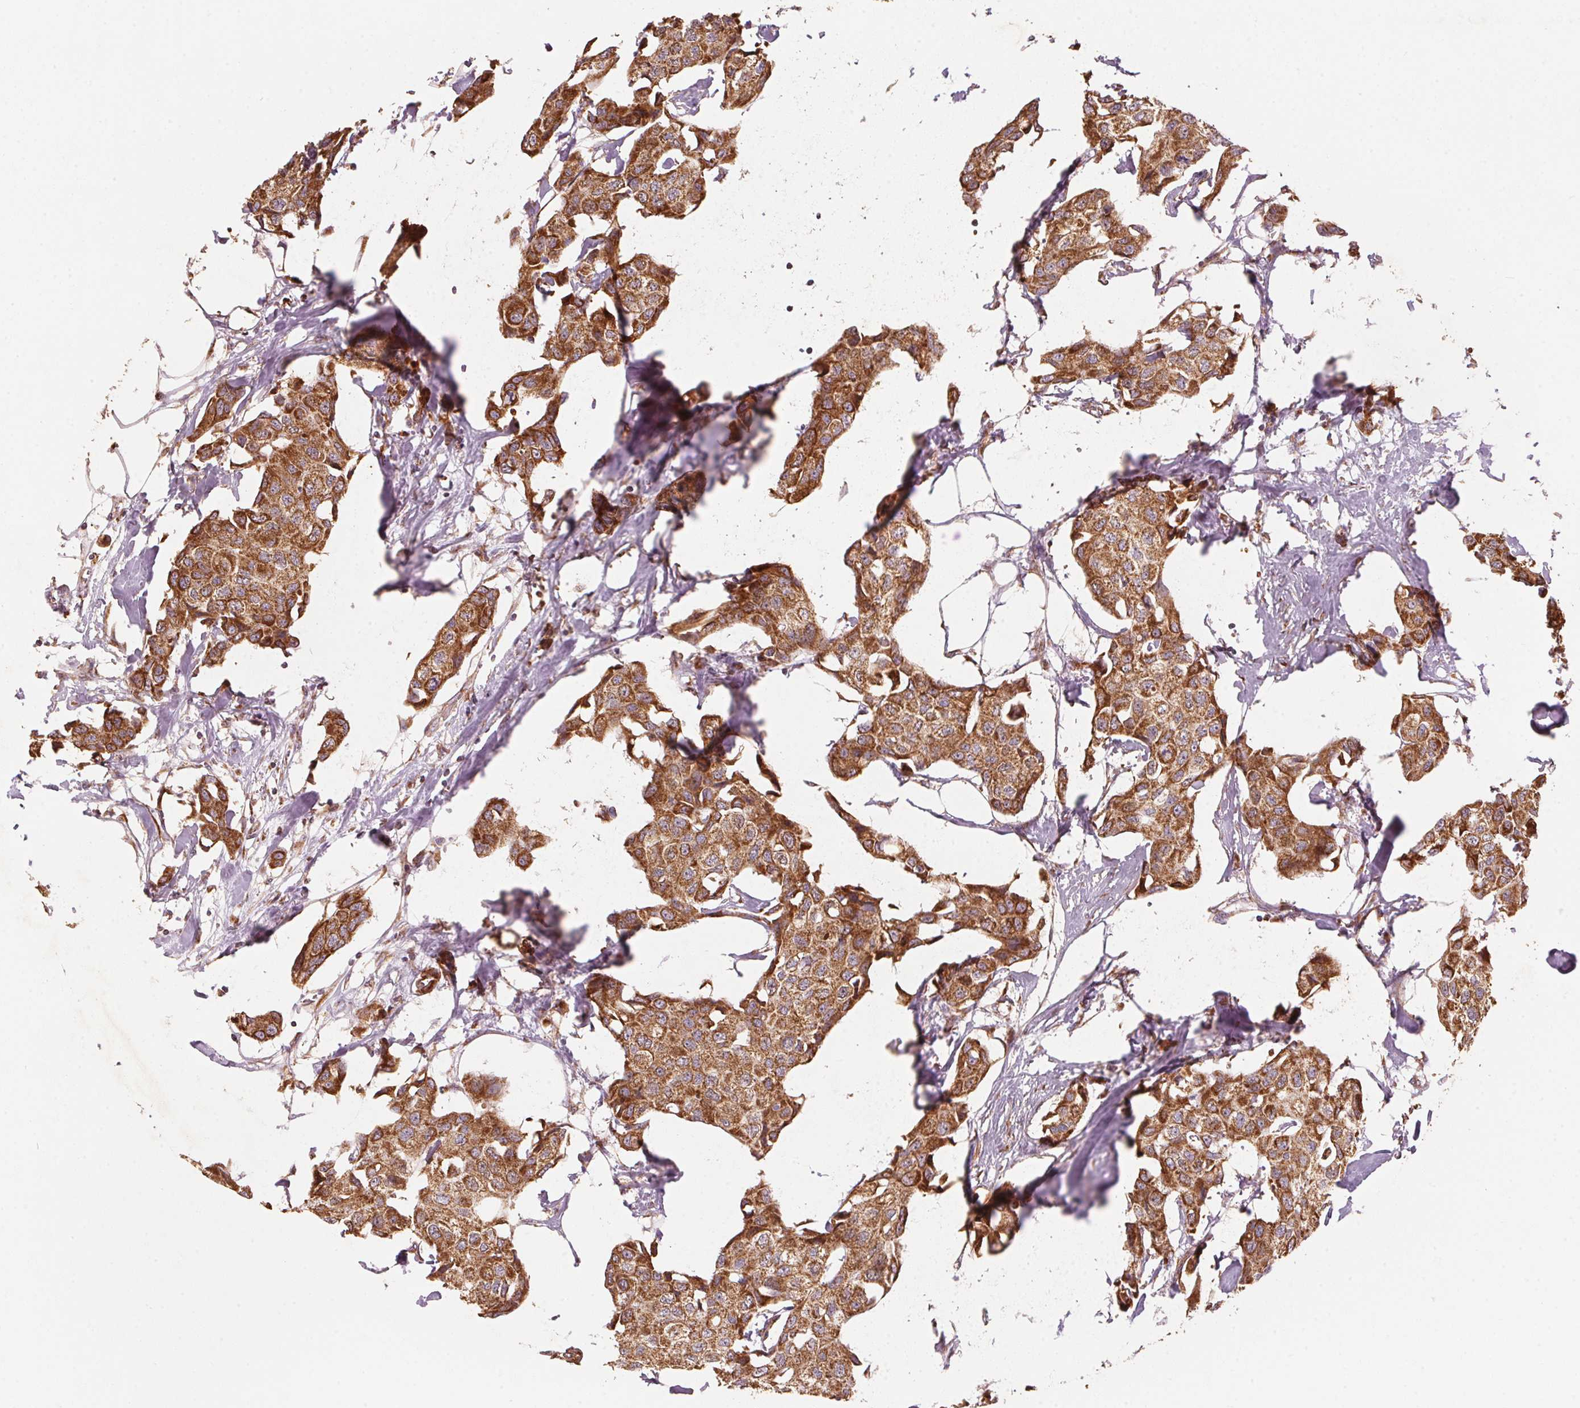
{"staining": {"intensity": "strong", "quantity": ">75%", "location": "cytoplasmic/membranous"}, "tissue": "breast cancer", "cell_type": "Tumor cells", "image_type": "cancer", "snomed": [{"axis": "morphology", "description": "Duct carcinoma"}, {"axis": "topography", "description": "Breast"}], "caption": "Protein expression analysis of human intraductal carcinoma (breast) reveals strong cytoplasmic/membranous positivity in about >75% of tumor cells.", "gene": "TOMM70", "patient": {"sex": "female", "age": 80}}